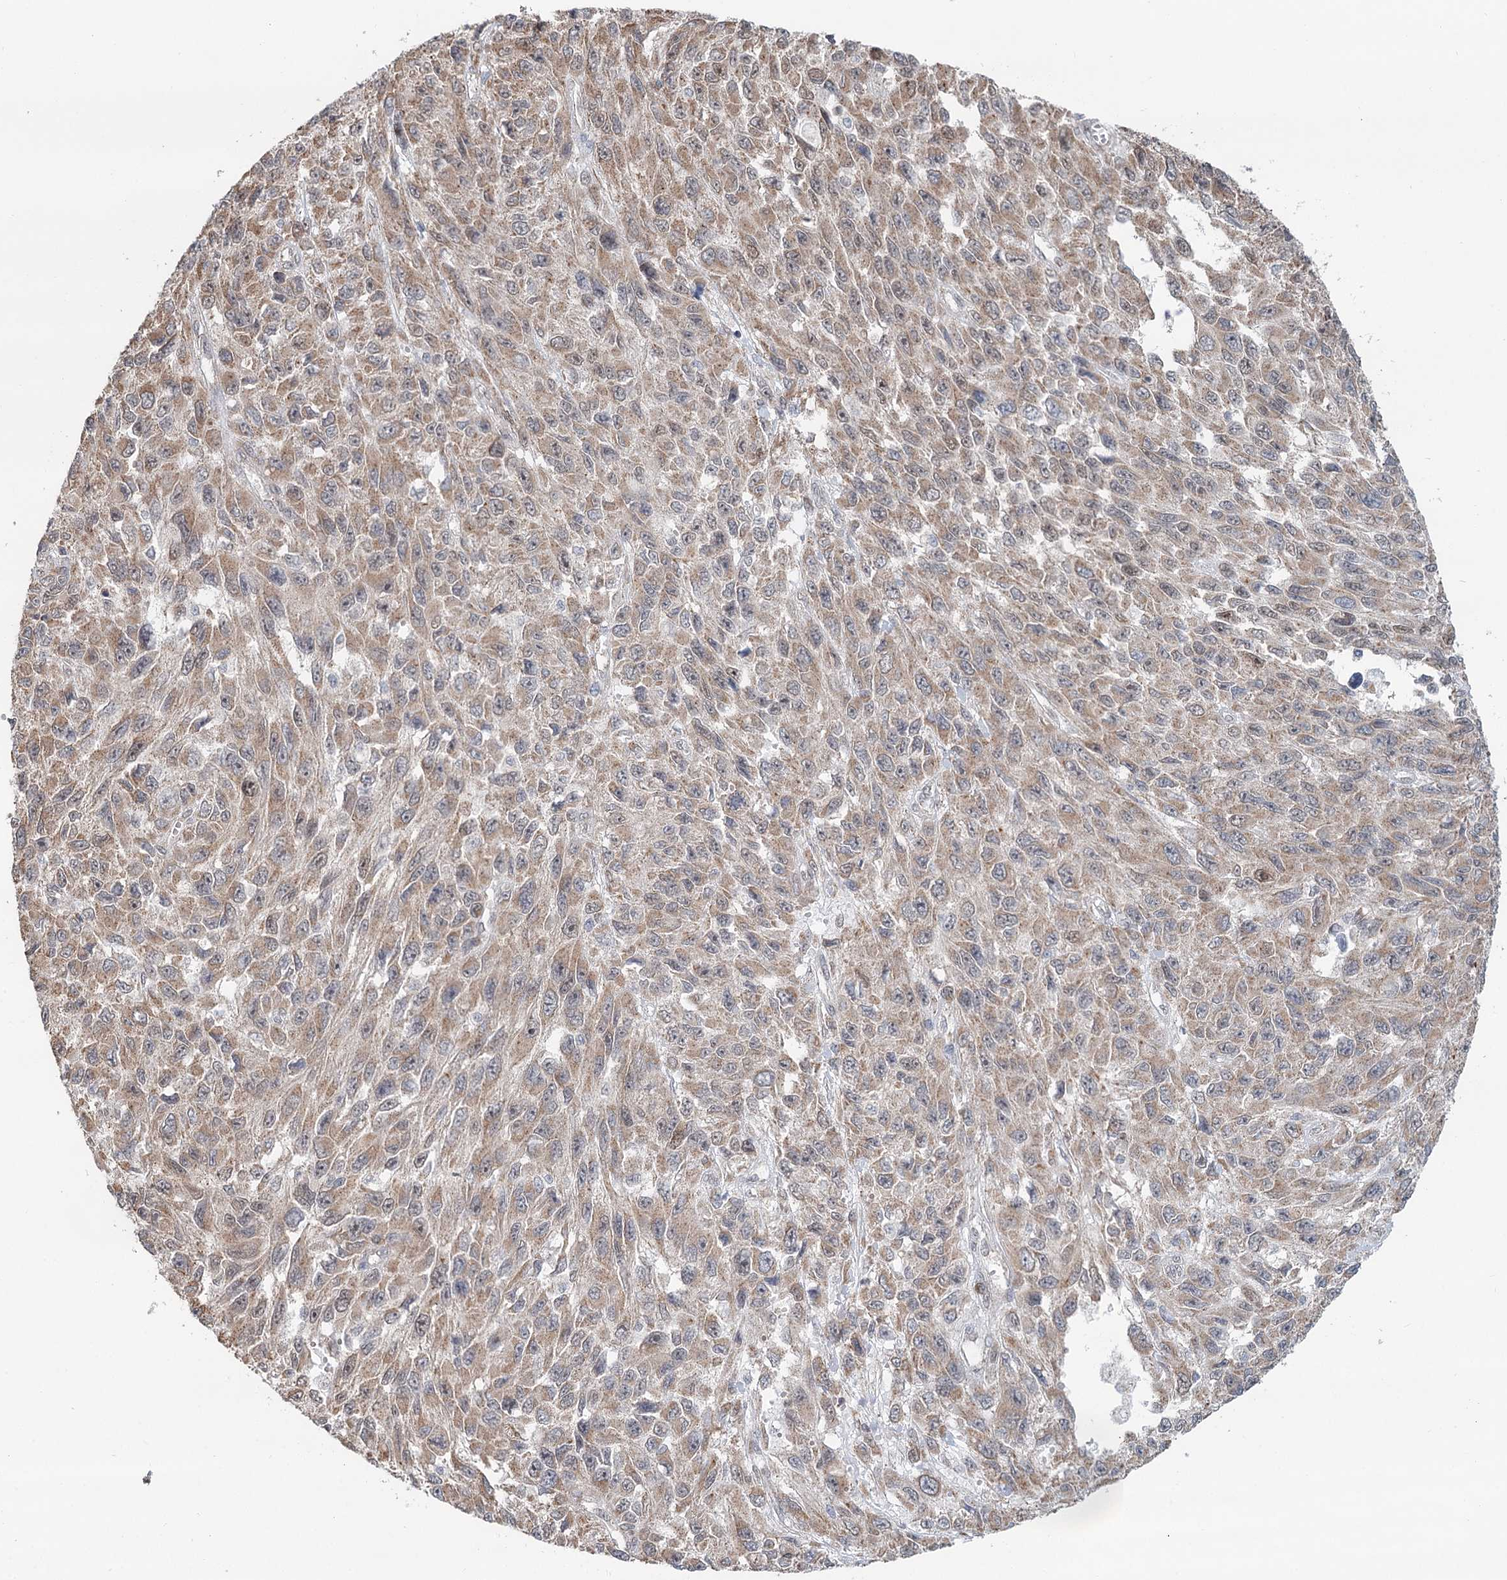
{"staining": {"intensity": "moderate", "quantity": "25%-75%", "location": "cytoplasmic/membranous,nuclear"}, "tissue": "melanoma", "cell_type": "Tumor cells", "image_type": "cancer", "snomed": [{"axis": "morphology", "description": "Normal tissue, NOS"}, {"axis": "morphology", "description": "Malignant melanoma, NOS"}, {"axis": "topography", "description": "Skin"}], "caption": "Malignant melanoma was stained to show a protein in brown. There is medium levels of moderate cytoplasmic/membranous and nuclear expression in approximately 25%-75% of tumor cells. (IHC, brightfield microscopy, high magnification).", "gene": "GPALPP1", "patient": {"sex": "female", "age": 96}}